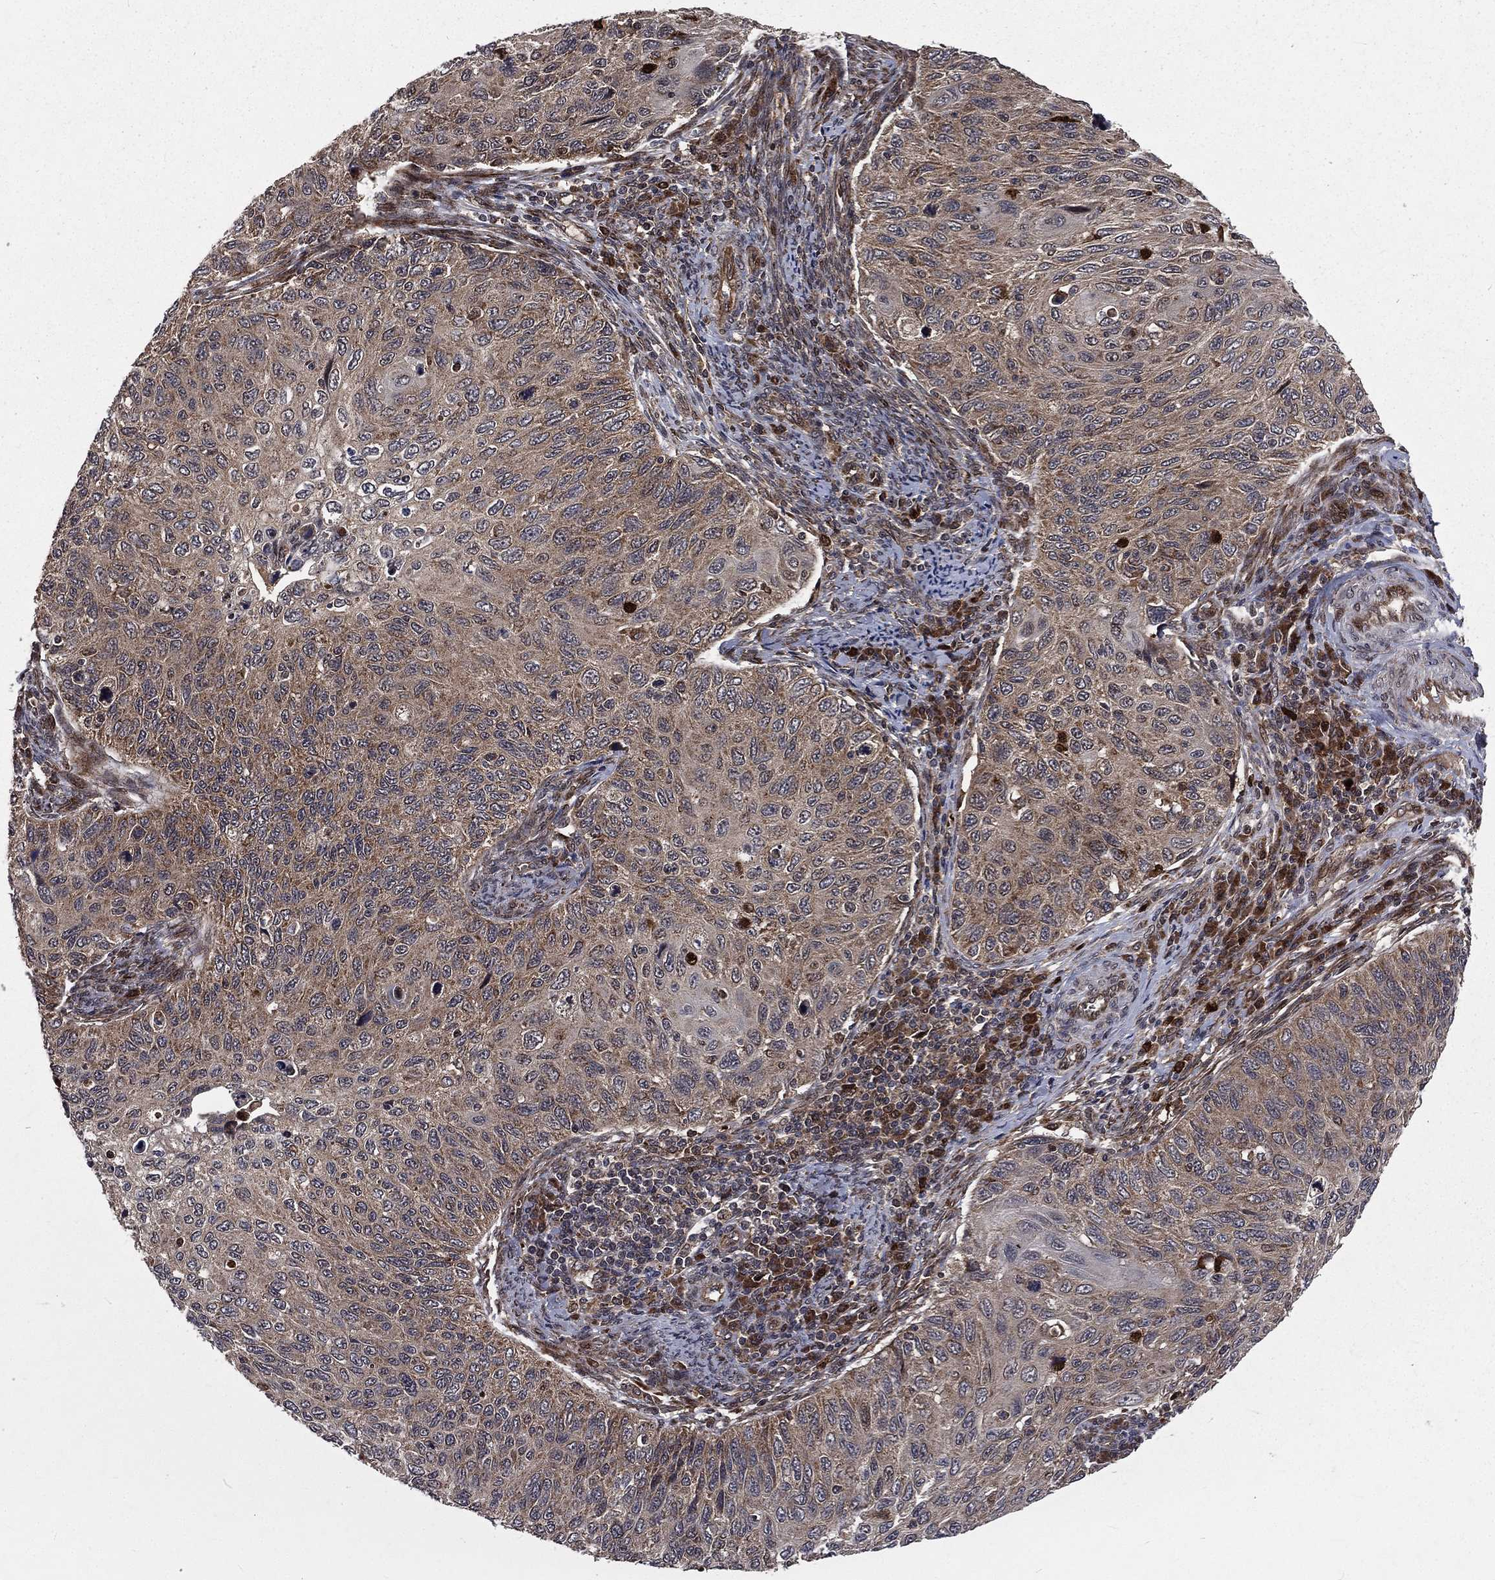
{"staining": {"intensity": "weak", "quantity": "<25%", "location": "cytoplasmic/membranous"}, "tissue": "cervical cancer", "cell_type": "Tumor cells", "image_type": "cancer", "snomed": [{"axis": "morphology", "description": "Squamous cell carcinoma, NOS"}, {"axis": "topography", "description": "Cervix"}], "caption": "High power microscopy photomicrograph of an immunohistochemistry (IHC) image of cervical cancer, revealing no significant staining in tumor cells.", "gene": "LENG8", "patient": {"sex": "female", "age": 70}}